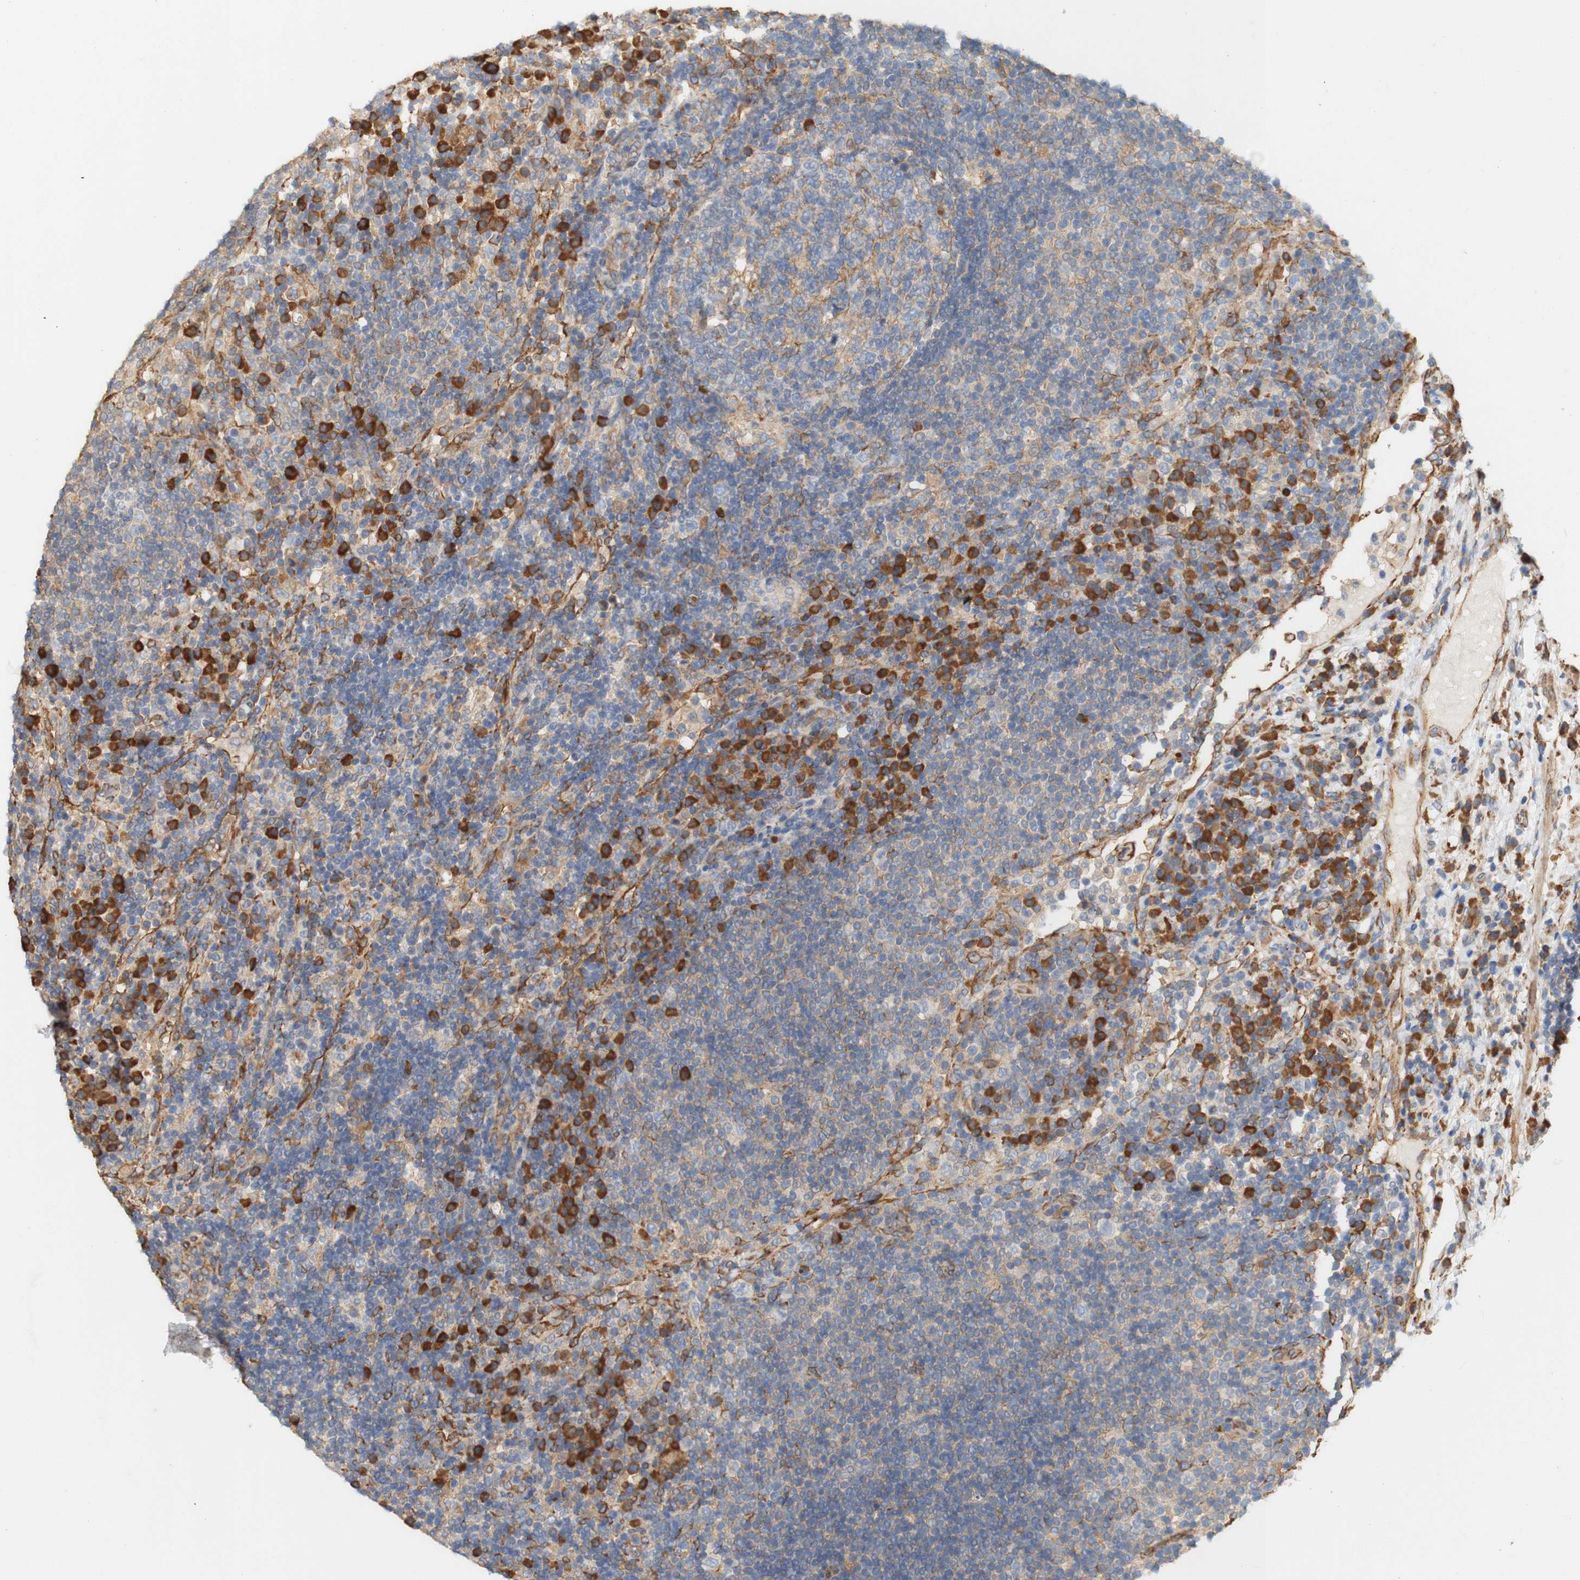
{"staining": {"intensity": "weak", "quantity": "25%-75%", "location": "cytoplasmic/membranous"}, "tissue": "lymph node", "cell_type": "Germinal center cells", "image_type": "normal", "snomed": [{"axis": "morphology", "description": "Normal tissue, NOS"}, {"axis": "topography", "description": "Lymph node"}], "caption": "An IHC image of unremarkable tissue is shown. Protein staining in brown highlights weak cytoplasmic/membranous positivity in lymph node within germinal center cells. The staining was performed using DAB (3,3'-diaminobenzidine) to visualize the protein expression in brown, while the nuclei were stained in blue with hematoxylin (Magnification: 20x).", "gene": "EIF2AK4", "patient": {"sex": "female", "age": 53}}